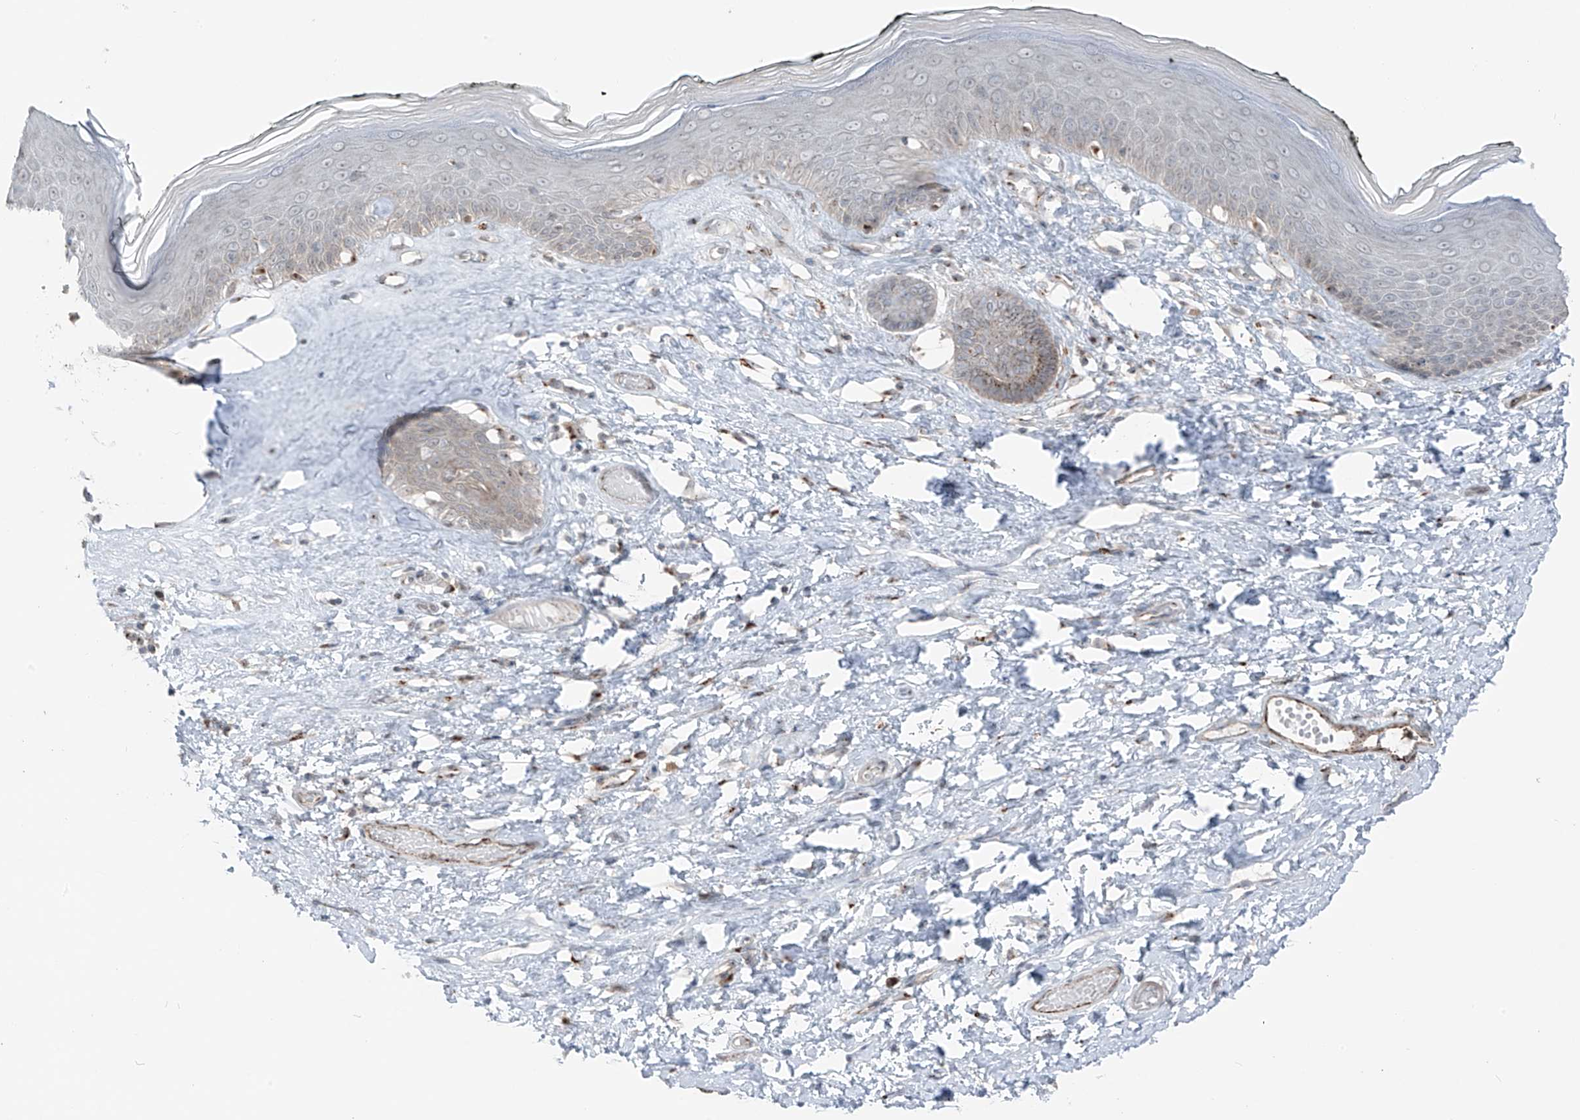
{"staining": {"intensity": "moderate", "quantity": "<25%", "location": "cytoplasmic/membranous,nuclear"}, "tissue": "skin", "cell_type": "Epidermal cells", "image_type": "normal", "snomed": [{"axis": "morphology", "description": "Normal tissue, NOS"}, {"axis": "morphology", "description": "Inflammation, NOS"}, {"axis": "topography", "description": "Vulva"}], "caption": "Moderate cytoplasmic/membranous,nuclear protein staining is present in about <25% of epidermal cells in skin. (IHC, brightfield microscopy, high magnification).", "gene": "ERLEC1", "patient": {"sex": "female", "age": 84}}